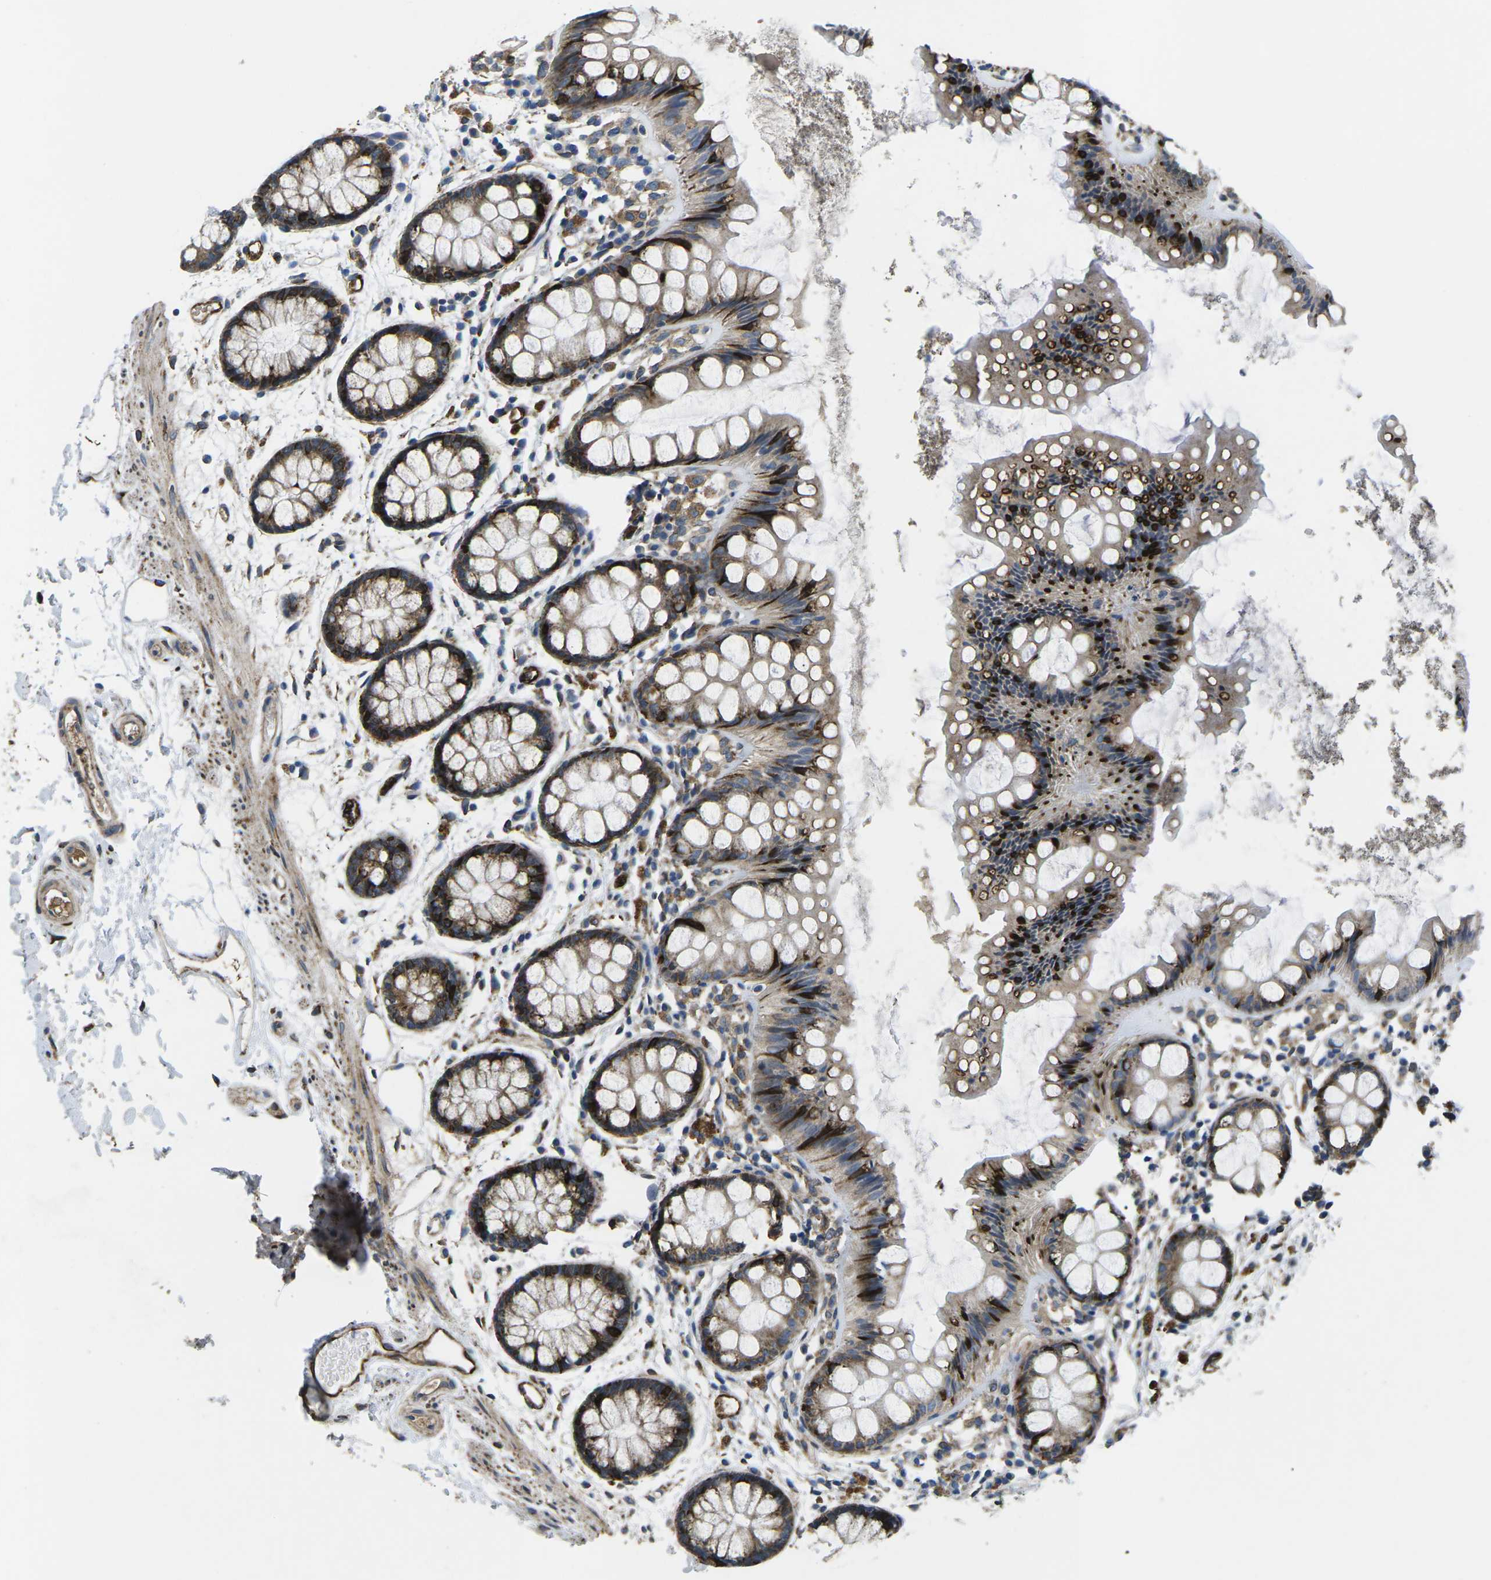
{"staining": {"intensity": "strong", "quantity": ">75%", "location": "cytoplasmic/membranous"}, "tissue": "rectum", "cell_type": "Glandular cells", "image_type": "normal", "snomed": [{"axis": "morphology", "description": "Normal tissue, NOS"}, {"axis": "topography", "description": "Rectum"}], "caption": "DAB (3,3'-diaminobenzidine) immunohistochemical staining of unremarkable human rectum reveals strong cytoplasmic/membranous protein staining in about >75% of glandular cells.", "gene": "PDZD8", "patient": {"sex": "female", "age": 66}}